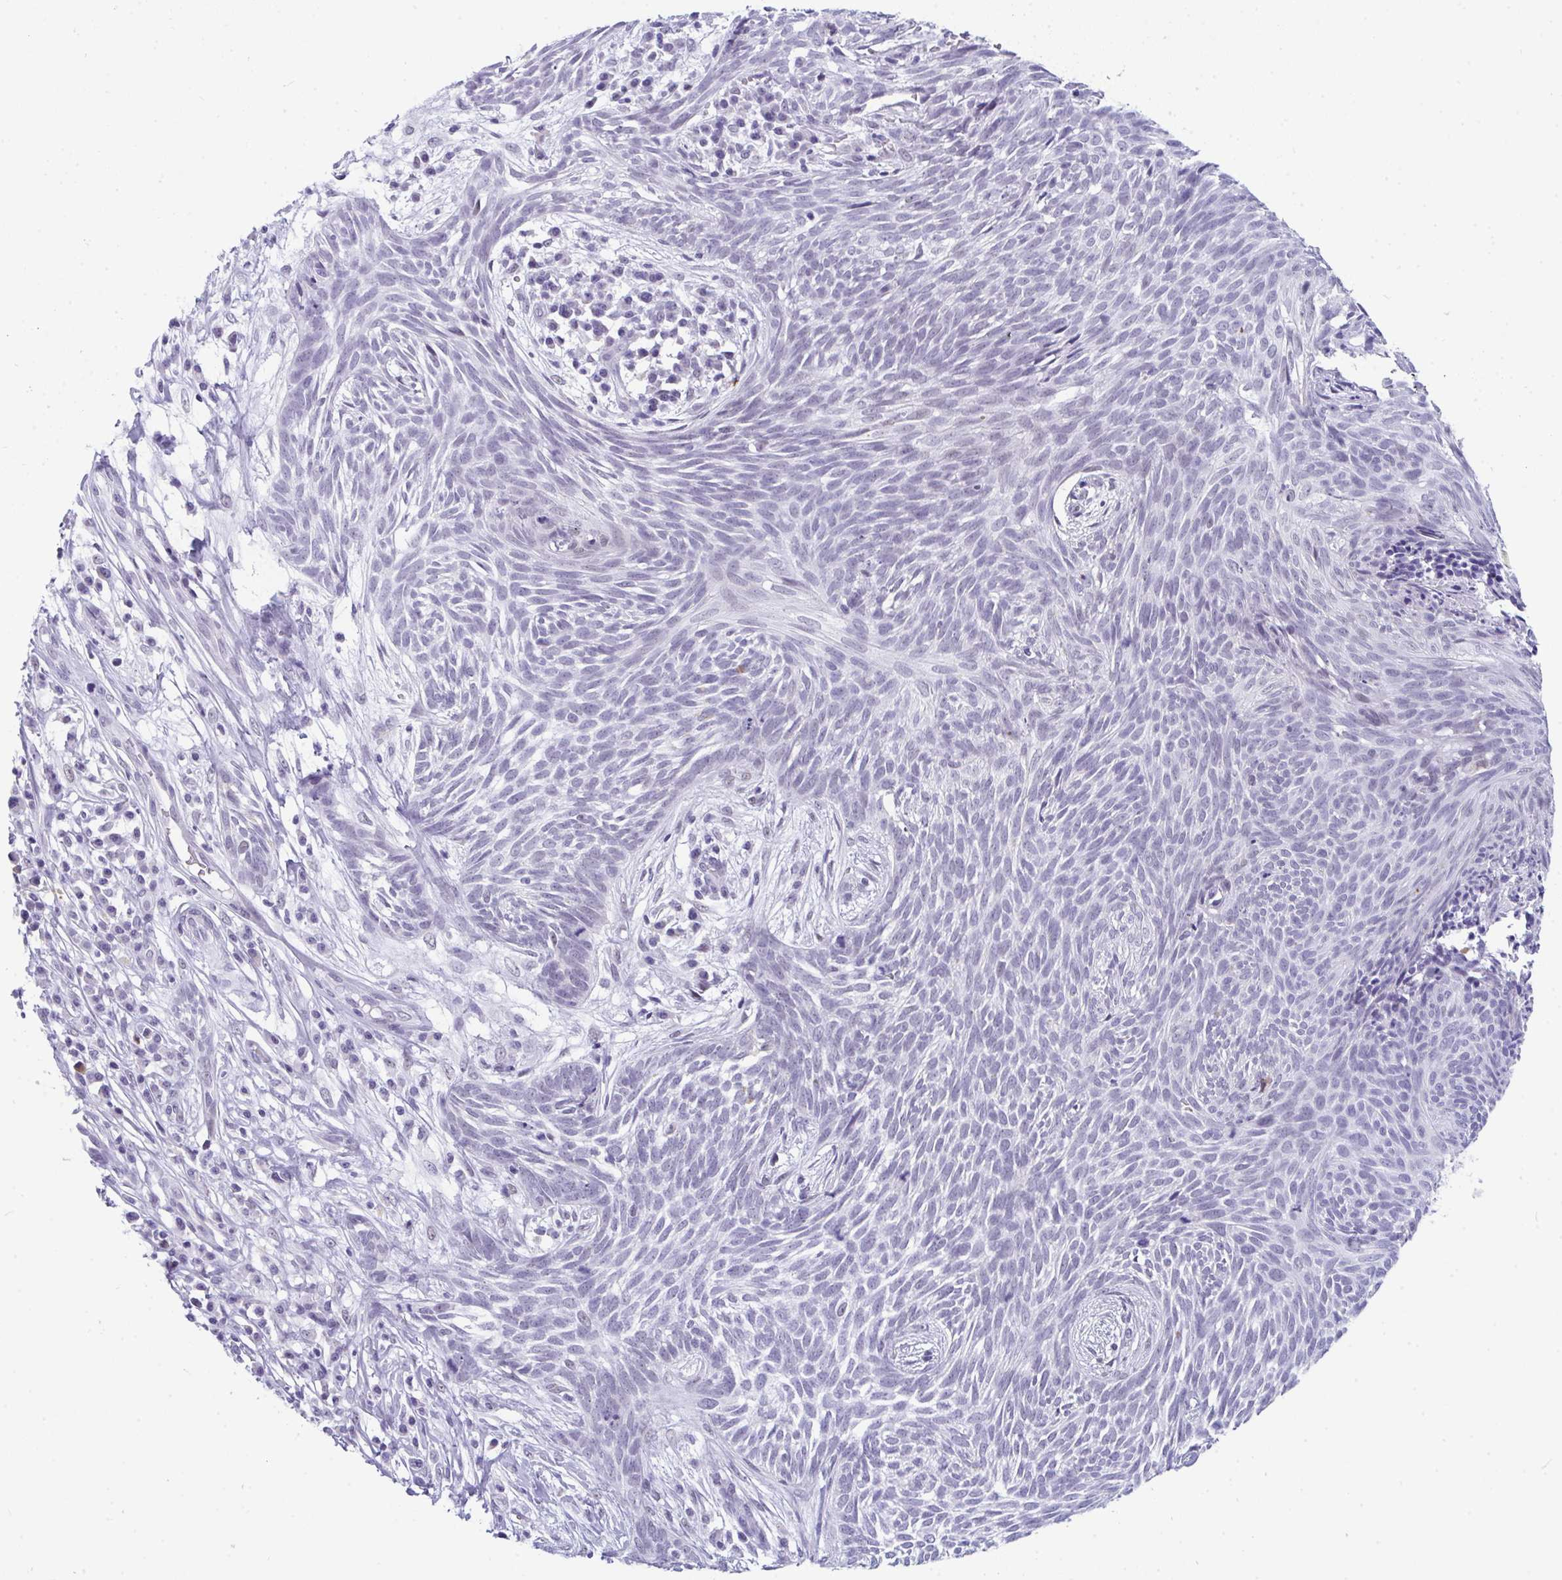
{"staining": {"intensity": "negative", "quantity": "none", "location": "none"}, "tissue": "skin cancer", "cell_type": "Tumor cells", "image_type": "cancer", "snomed": [{"axis": "morphology", "description": "Basal cell carcinoma"}, {"axis": "topography", "description": "Skin"}, {"axis": "topography", "description": "Skin, foot"}], "caption": "Immunohistochemistry (IHC) of human skin cancer shows no expression in tumor cells. The staining is performed using DAB brown chromogen with nuclei counter-stained in using hematoxylin.", "gene": "CDK13", "patient": {"sex": "female", "age": 86}}